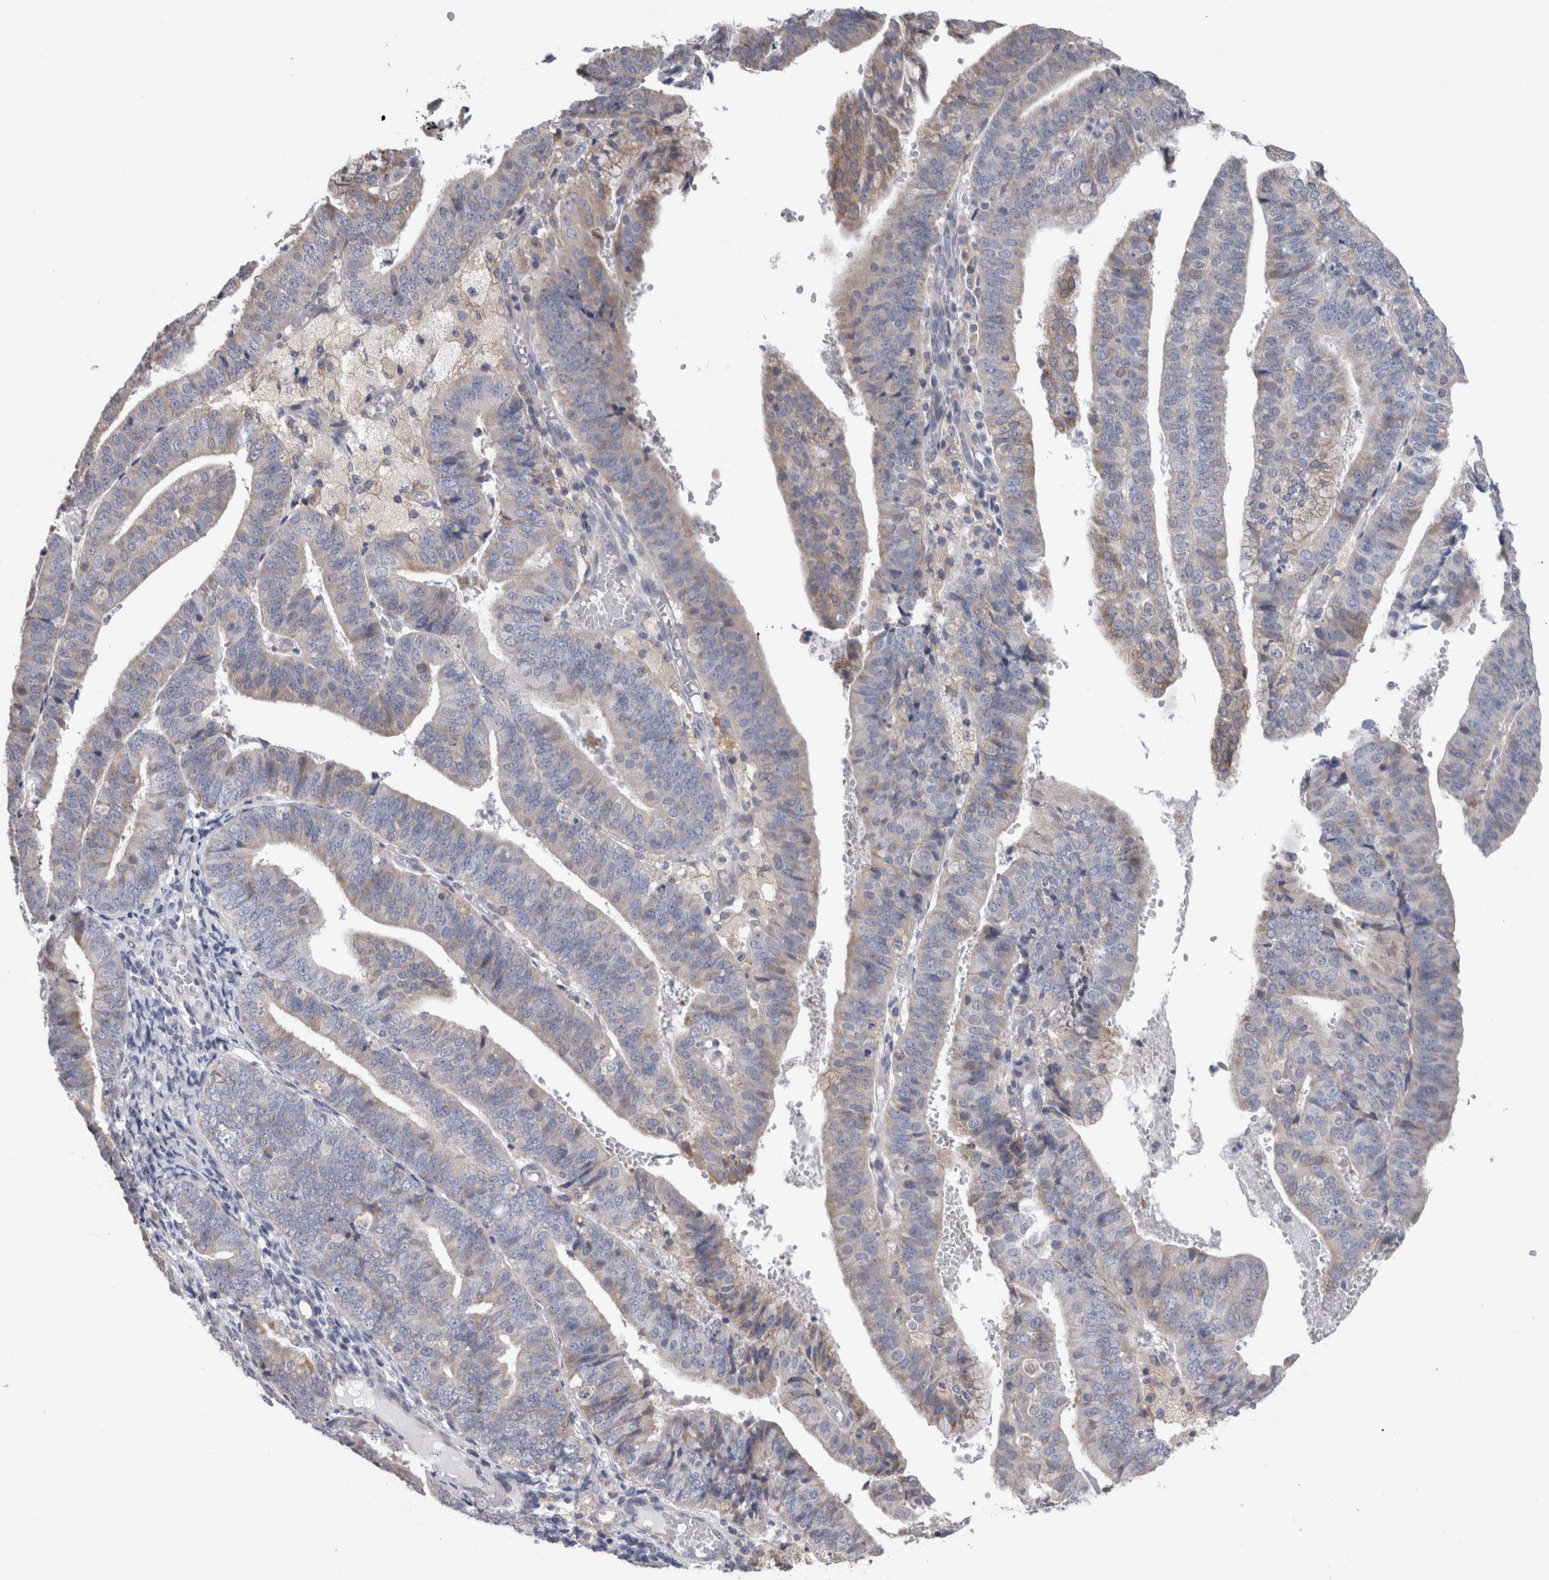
{"staining": {"intensity": "weak", "quantity": "<25%", "location": "cytoplasmic/membranous"}, "tissue": "endometrial cancer", "cell_type": "Tumor cells", "image_type": "cancer", "snomed": [{"axis": "morphology", "description": "Adenocarcinoma, NOS"}, {"axis": "topography", "description": "Endometrium"}], "caption": "This is a histopathology image of immunohistochemistry staining of endometrial adenocarcinoma, which shows no positivity in tumor cells. Brightfield microscopy of immunohistochemistry (IHC) stained with DAB (brown) and hematoxylin (blue), captured at high magnification.", "gene": "GDAP1", "patient": {"sex": "female", "age": 63}}